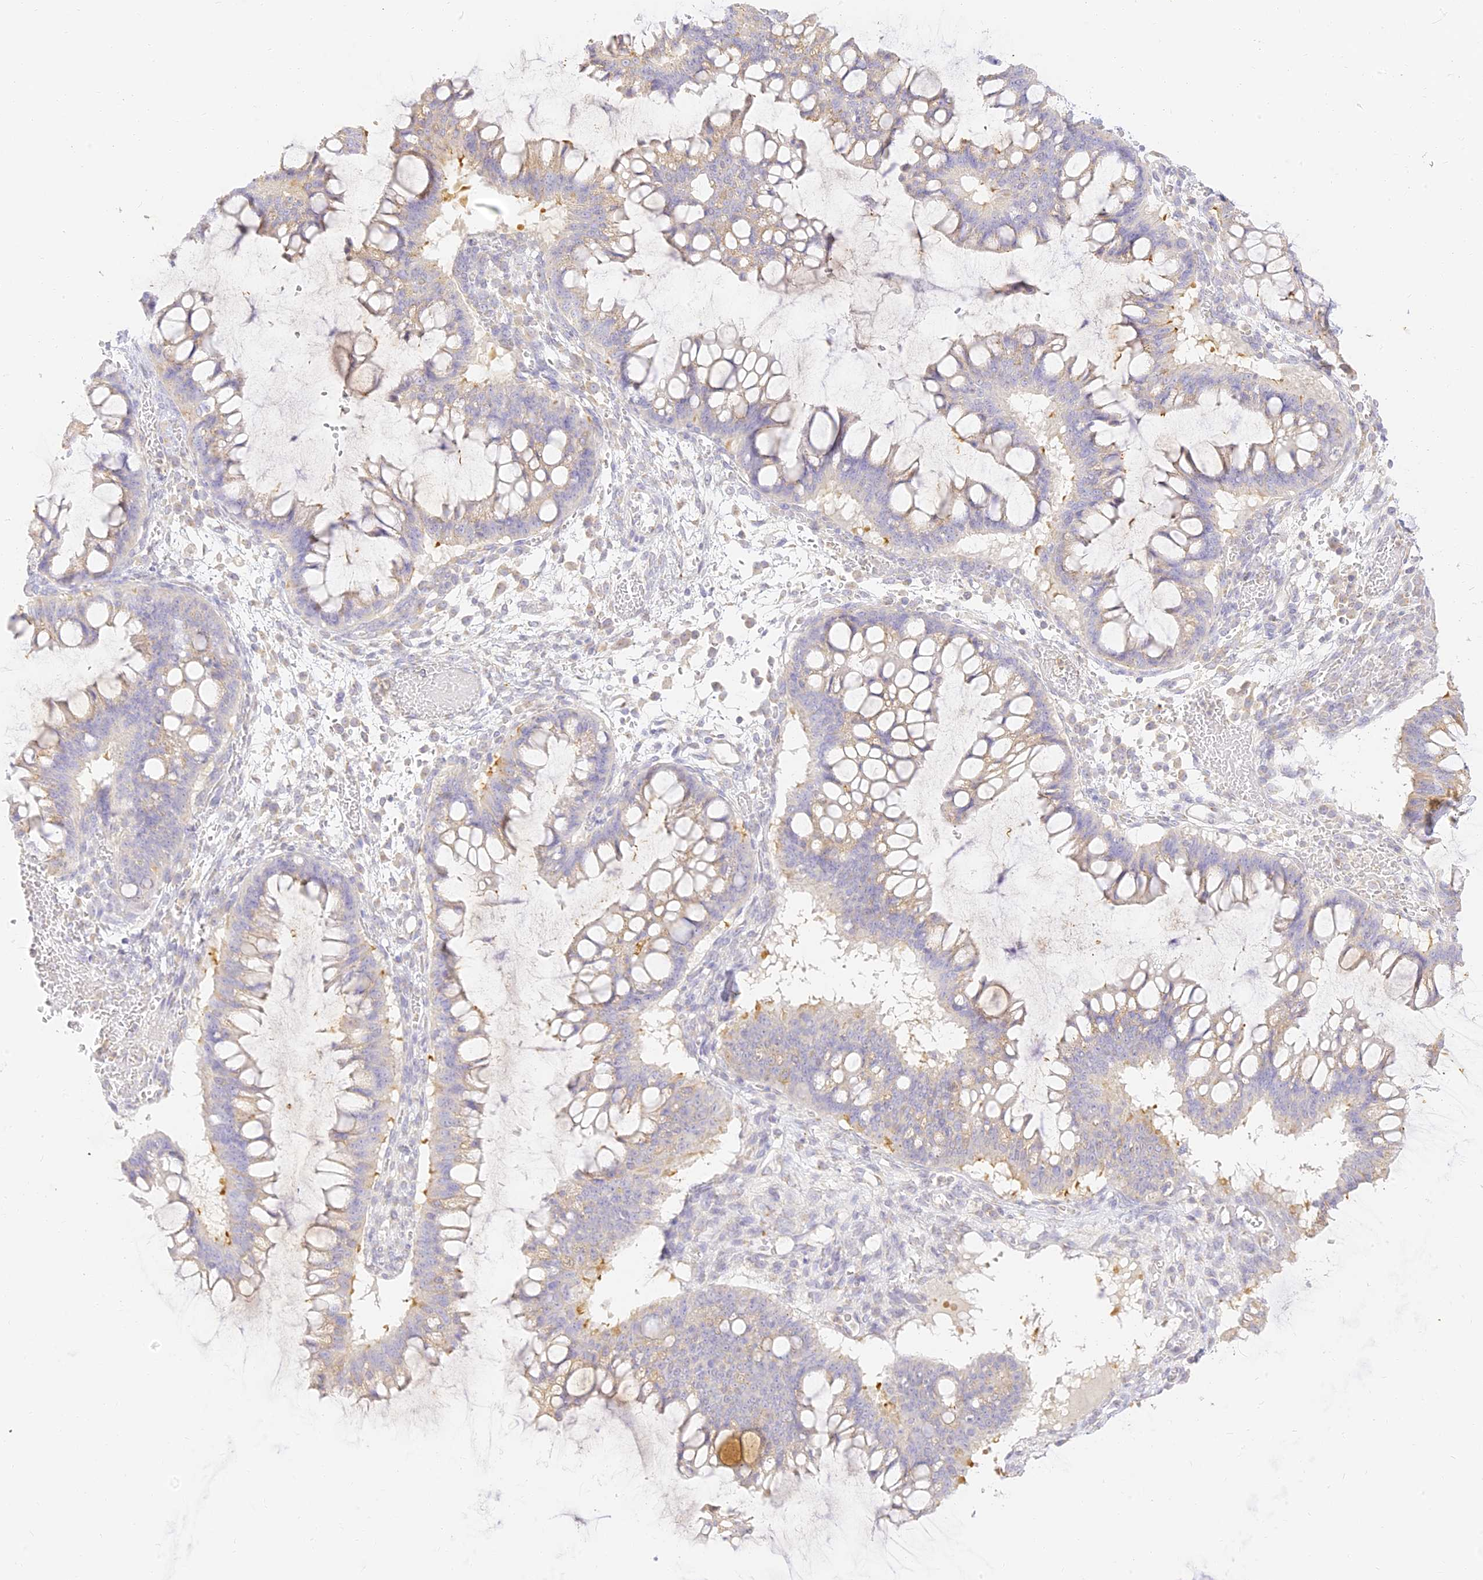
{"staining": {"intensity": "weak", "quantity": "25%-75%", "location": "cytoplasmic/membranous"}, "tissue": "ovarian cancer", "cell_type": "Tumor cells", "image_type": "cancer", "snomed": [{"axis": "morphology", "description": "Cystadenocarcinoma, mucinous, NOS"}, {"axis": "topography", "description": "Ovary"}], "caption": "Ovarian cancer stained with DAB IHC reveals low levels of weak cytoplasmic/membranous staining in about 25%-75% of tumor cells.", "gene": "SEC13", "patient": {"sex": "female", "age": 73}}